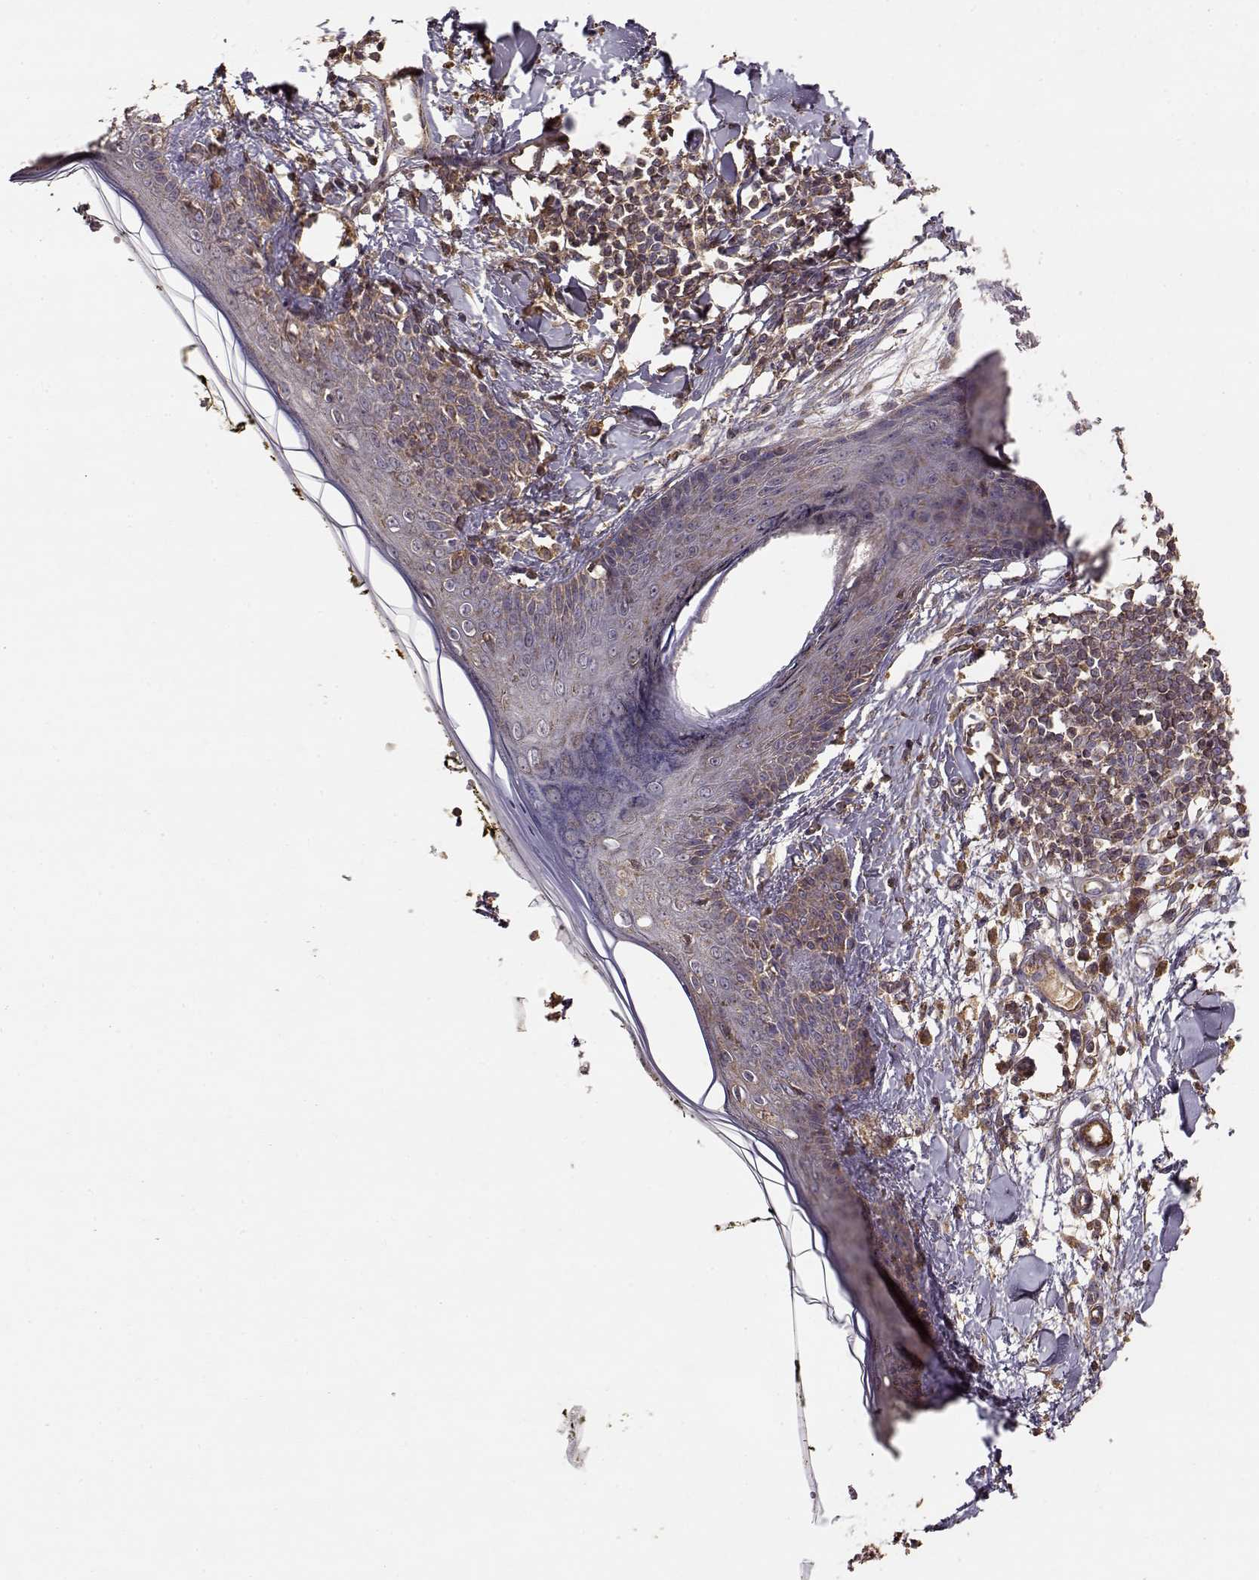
{"staining": {"intensity": "moderate", "quantity": ">75%", "location": "cytoplasmic/membranous"}, "tissue": "skin", "cell_type": "Fibroblasts", "image_type": "normal", "snomed": [{"axis": "morphology", "description": "Normal tissue, NOS"}, {"axis": "topography", "description": "Skin"}], "caption": "Skin stained with IHC reveals moderate cytoplasmic/membranous staining in about >75% of fibroblasts.", "gene": "TARS3", "patient": {"sex": "male", "age": 76}}